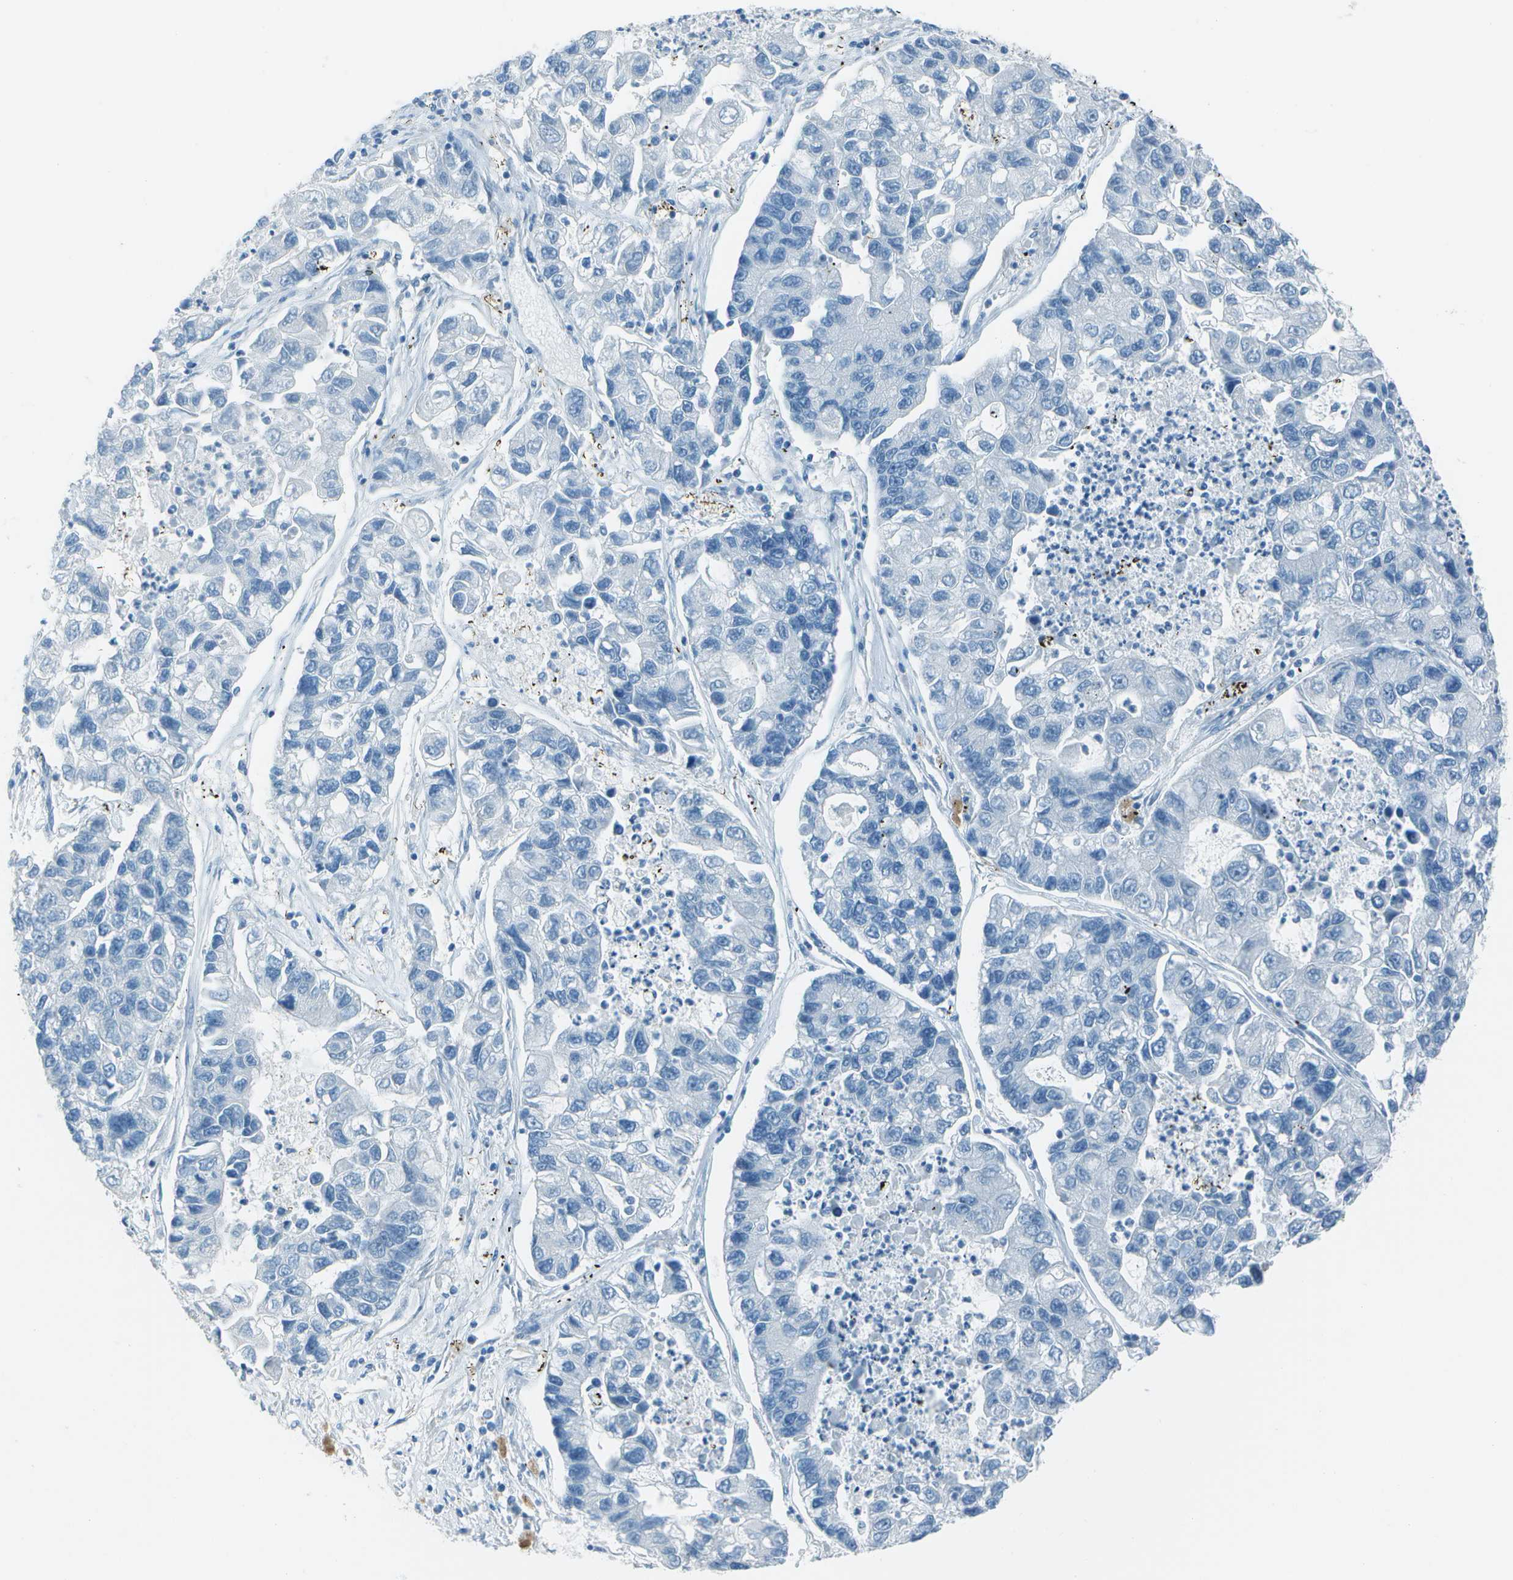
{"staining": {"intensity": "negative", "quantity": "none", "location": "none"}, "tissue": "lung cancer", "cell_type": "Tumor cells", "image_type": "cancer", "snomed": [{"axis": "morphology", "description": "Adenocarcinoma, NOS"}, {"axis": "topography", "description": "Lung"}], "caption": "The histopathology image exhibits no staining of tumor cells in adenocarcinoma (lung).", "gene": "FGF1", "patient": {"sex": "female", "age": 51}}